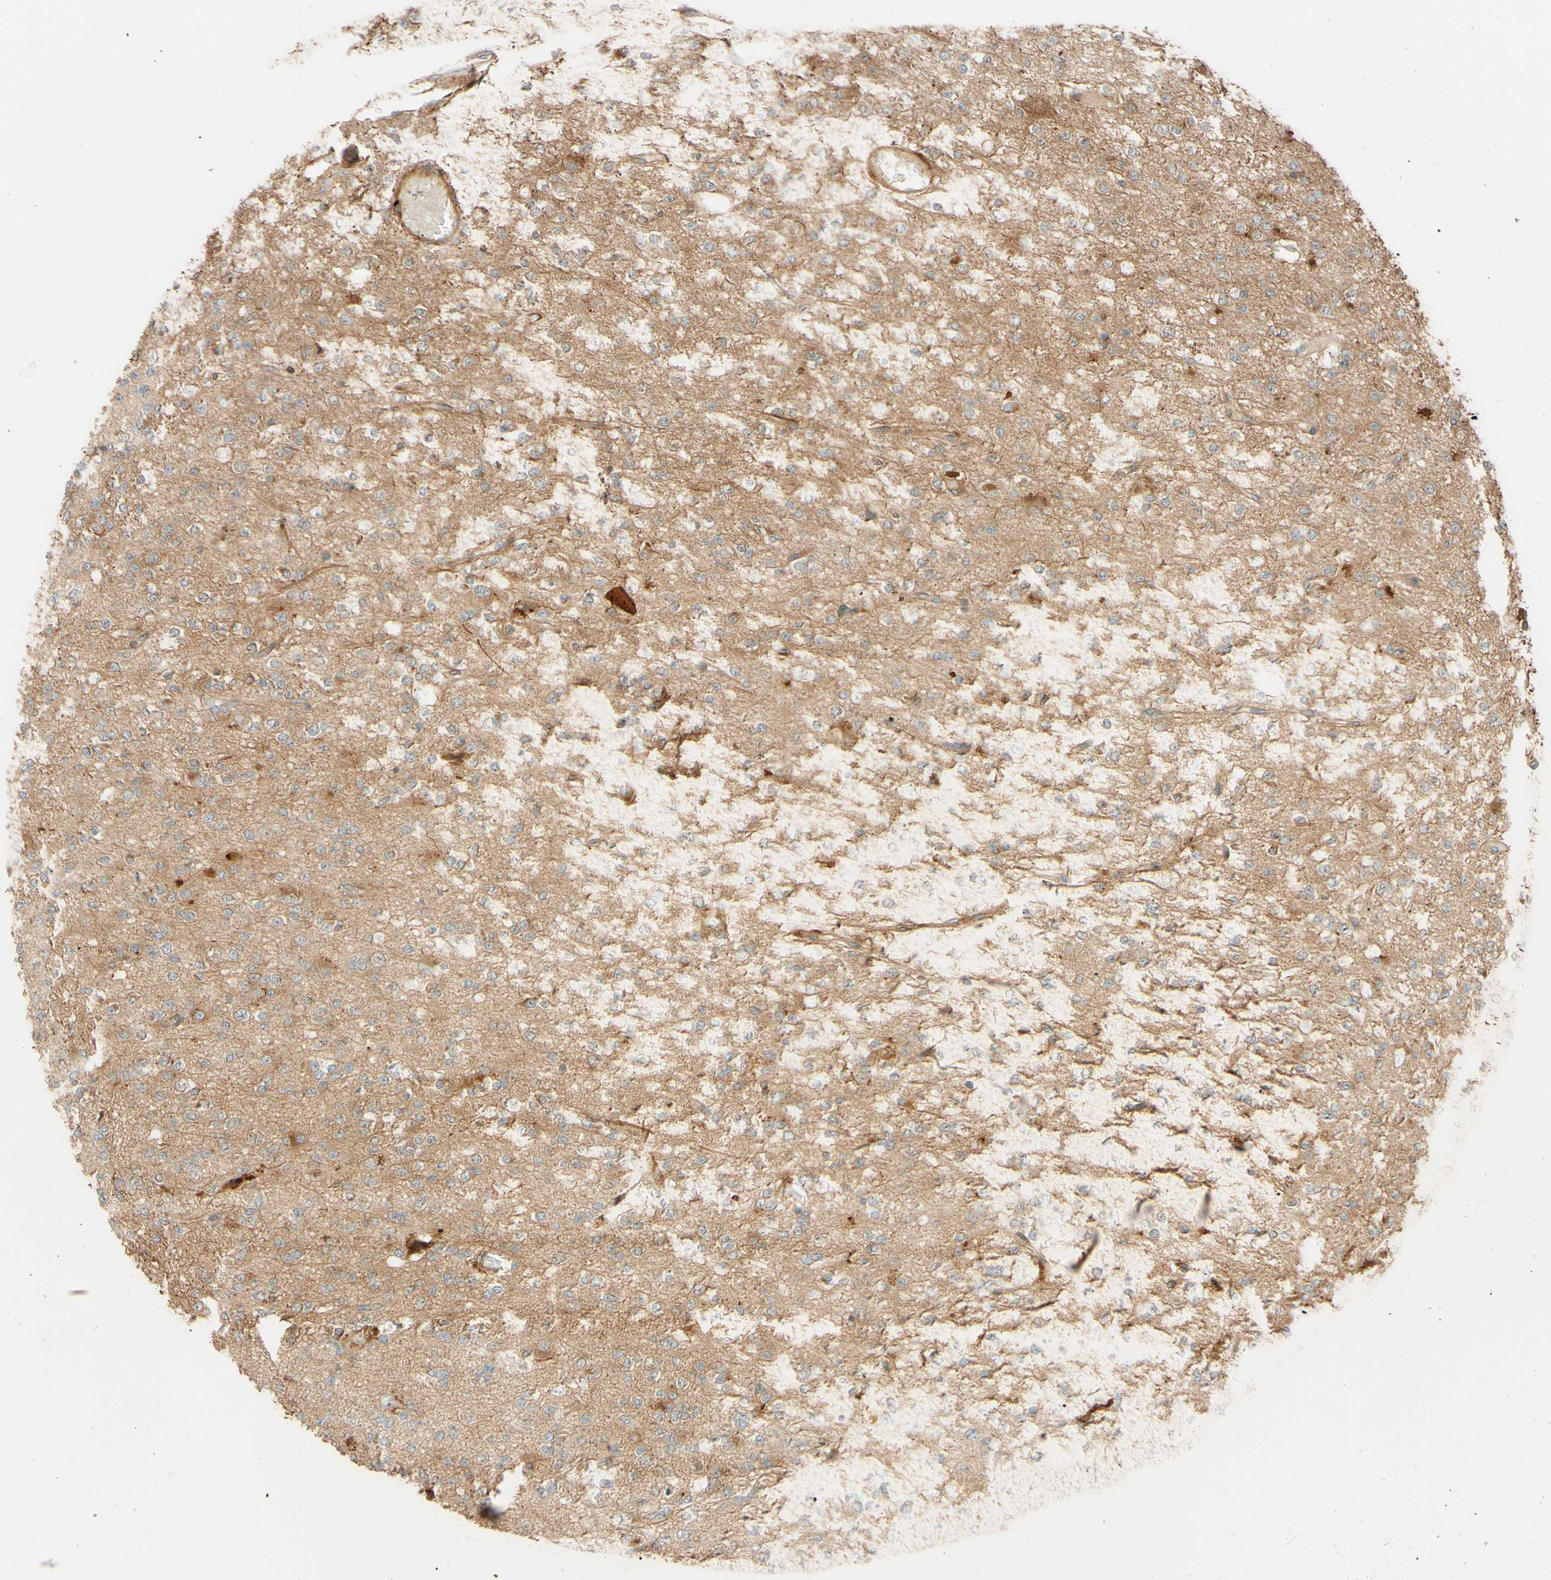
{"staining": {"intensity": "weak", "quantity": "25%-75%", "location": "cytoplasmic/membranous"}, "tissue": "glioma", "cell_type": "Tumor cells", "image_type": "cancer", "snomed": [{"axis": "morphology", "description": "Glioma, malignant, Low grade"}, {"axis": "topography", "description": "Brain"}], "caption": "This micrograph exhibits malignant glioma (low-grade) stained with immunohistochemistry to label a protein in brown. The cytoplasmic/membranous of tumor cells show weak positivity for the protein. Nuclei are counter-stained blue.", "gene": "RNF19A", "patient": {"sex": "male", "age": 38}}